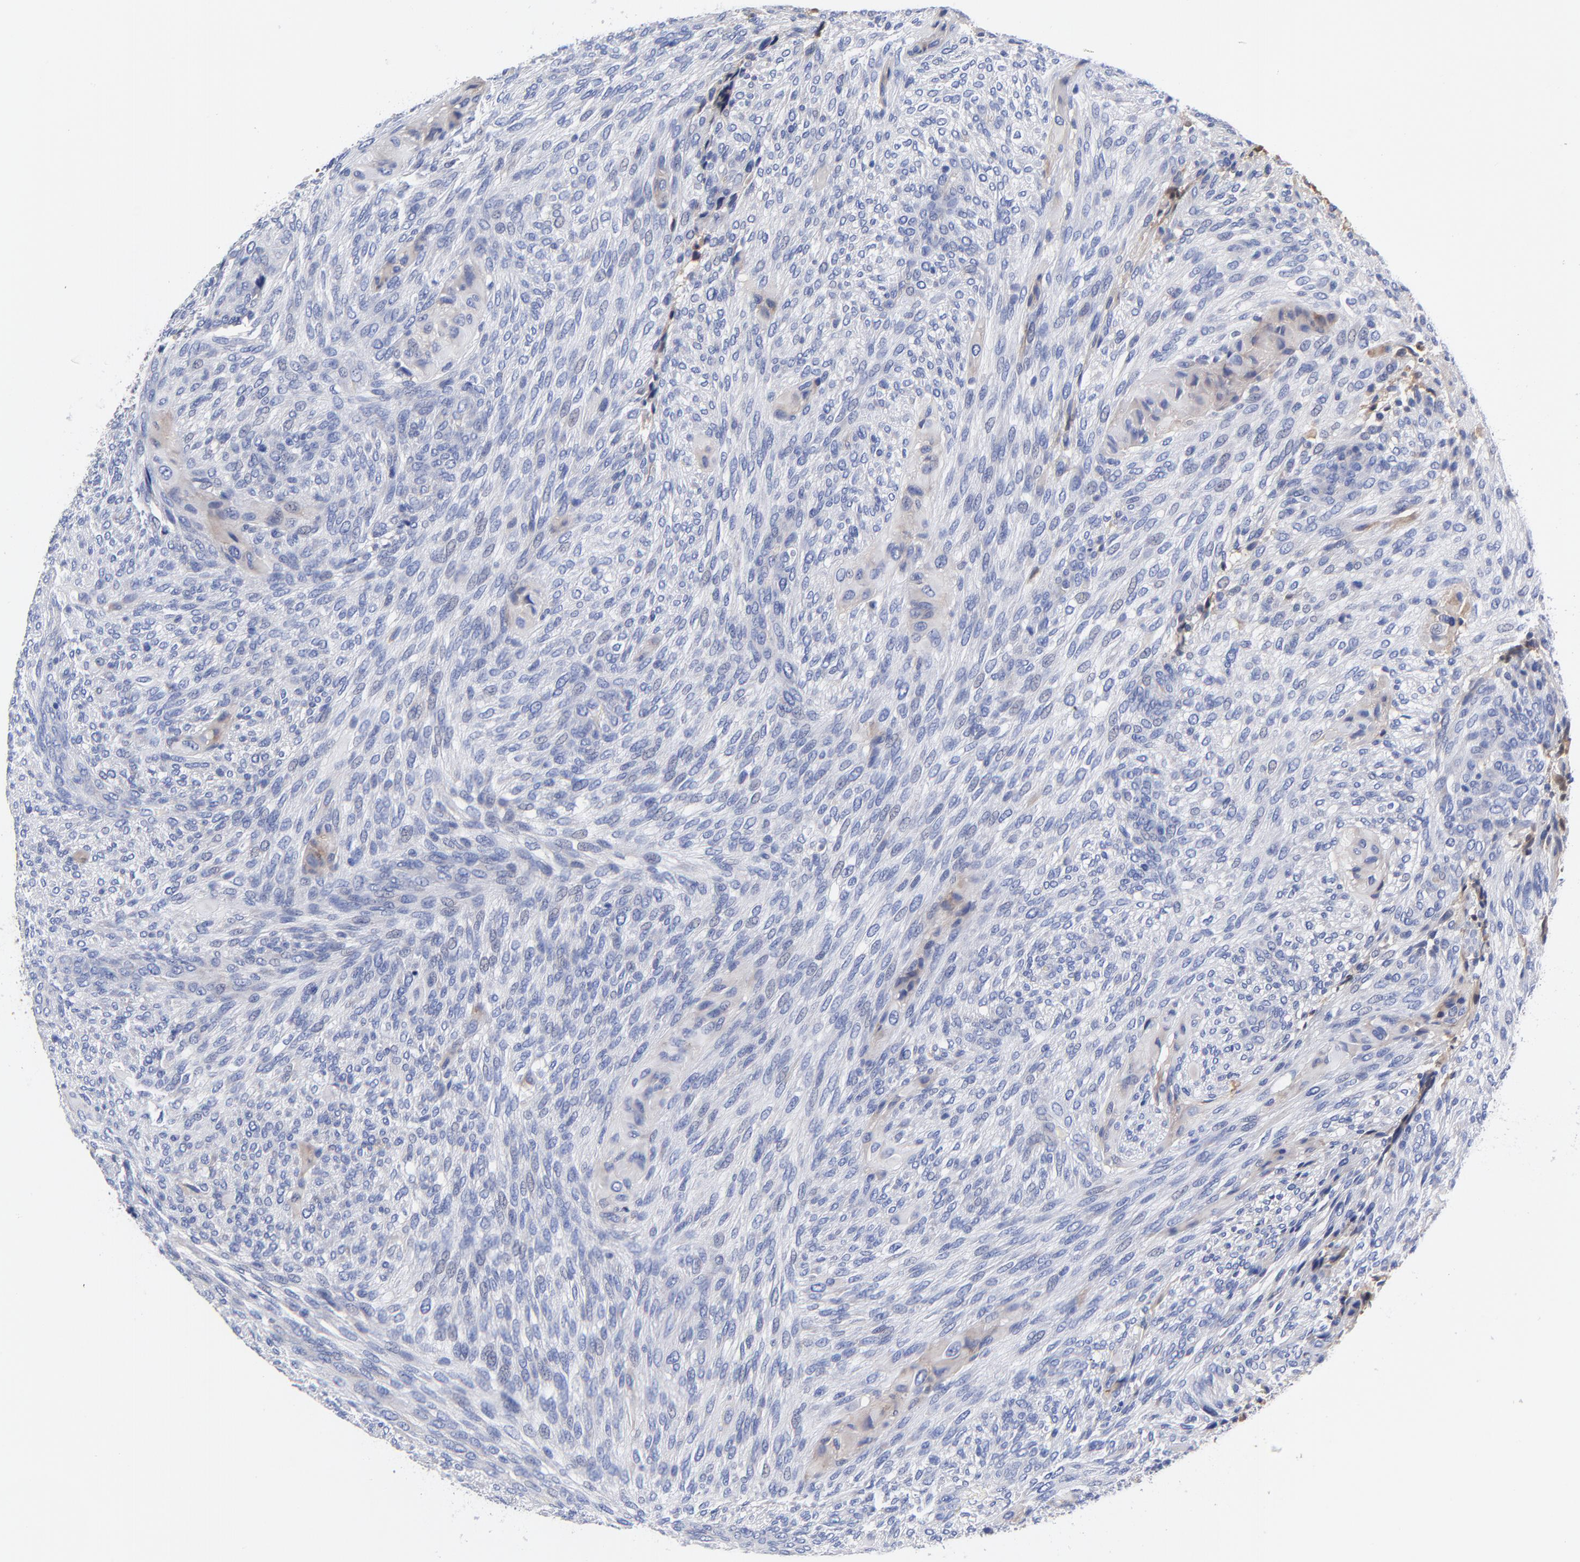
{"staining": {"intensity": "negative", "quantity": "none", "location": "none"}, "tissue": "glioma", "cell_type": "Tumor cells", "image_type": "cancer", "snomed": [{"axis": "morphology", "description": "Glioma, malignant, High grade"}, {"axis": "topography", "description": "Cerebral cortex"}], "caption": "Human glioma stained for a protein using immunohistochemistry reveals no positivity in tumor cells.", "gene": "IGLV3-10", "patient": {"sex": "female", "age": 55}}